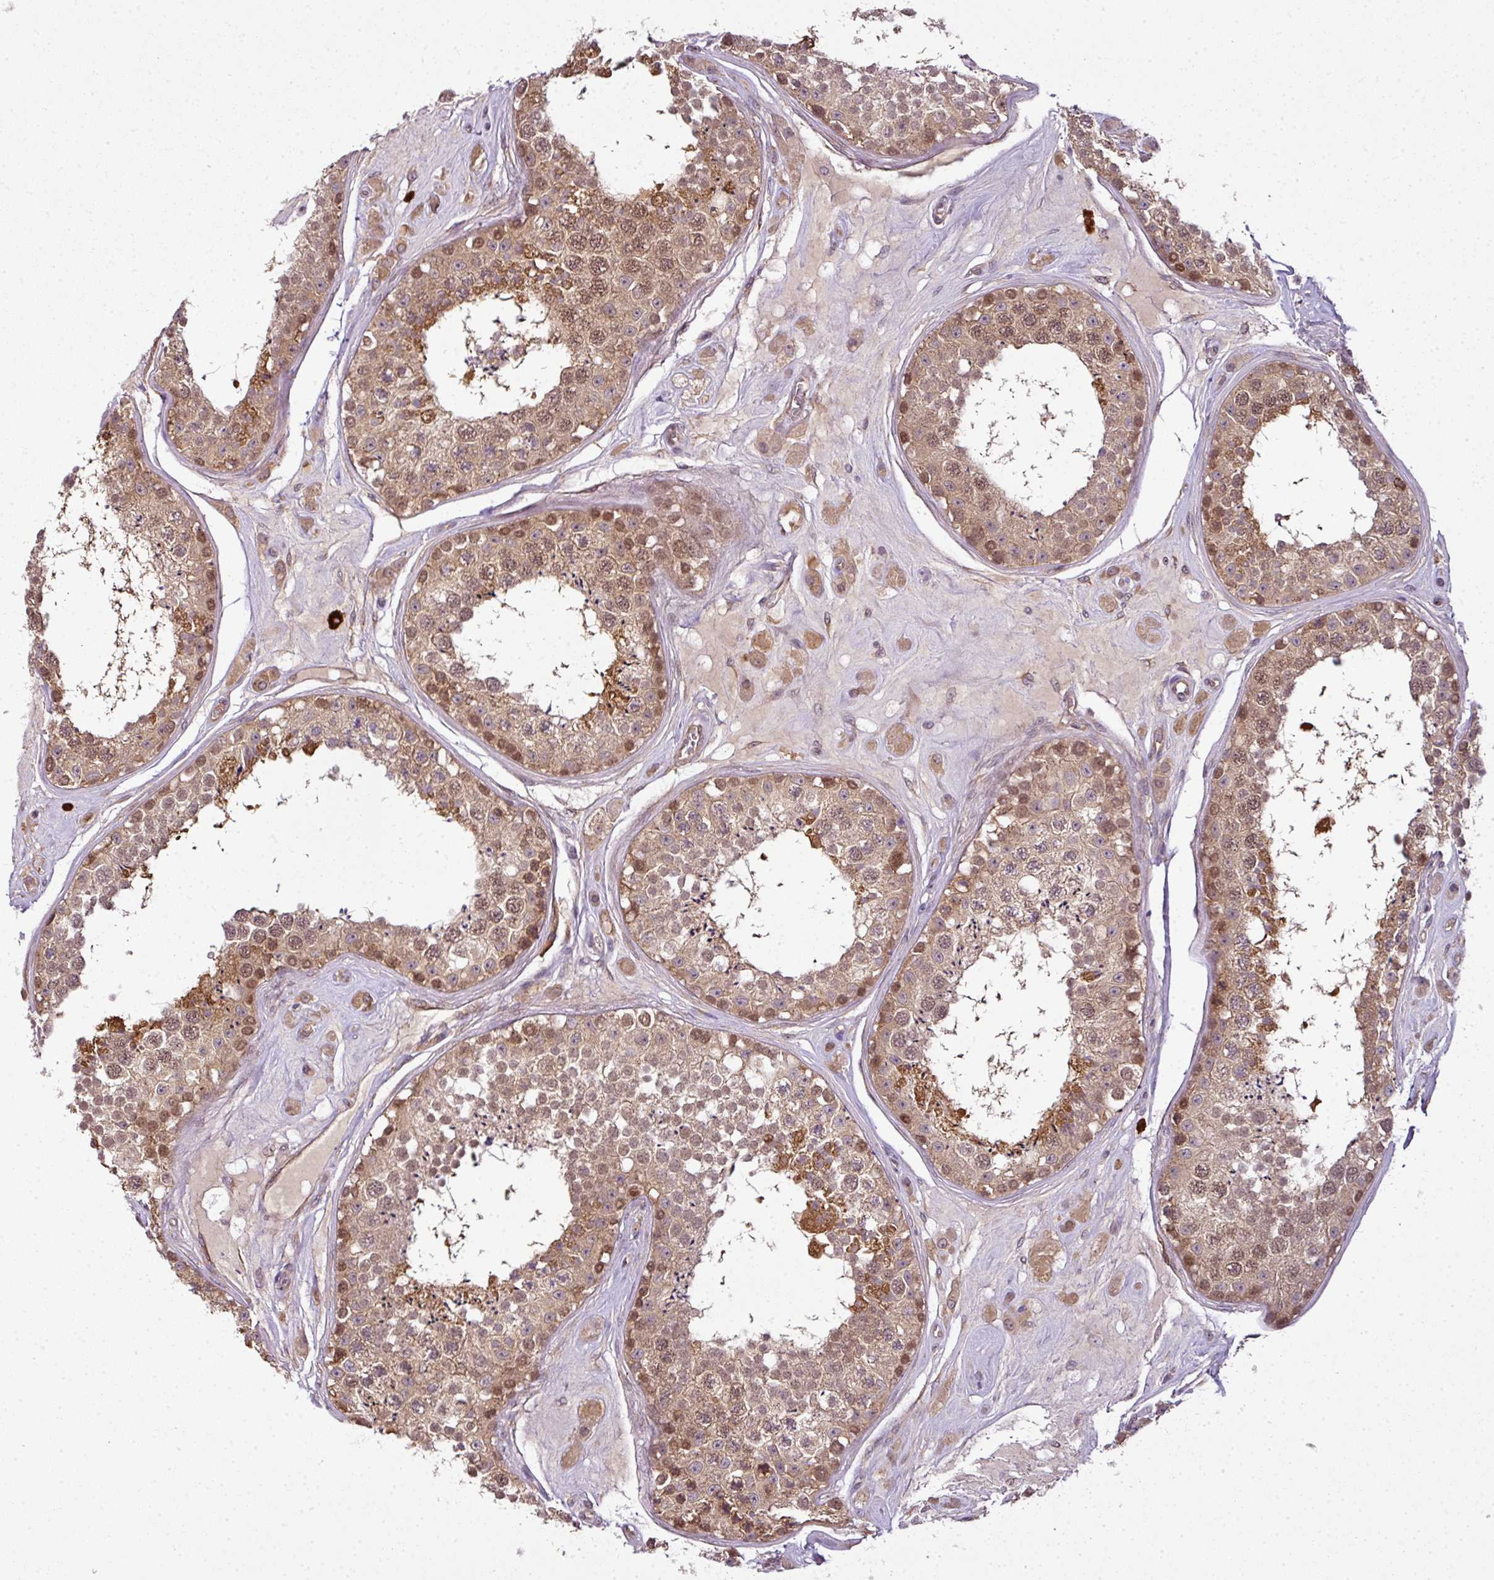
{"staining": {"intensity": "moderate", "quantity": ">75%", "location": "cytoplasmic/membranous,nuclear"}, "tissue": "testis", "cell_type": "Cells in seminiferous ducts", "image_type": "normal", "snomed": [{"axis": "morphology", "description": "Normal tissue, NOS"}, {"axis": "topography", "description": "Testis"}], "caption": "Testis stained with a brown dye demonstrates moderate cytoplasmic/membranous,nuclear positive expression in approximately >75% of cells in seminiferous ducts.", "gene": "RBM14", "patient": {"sex": "male", "age": 25}}